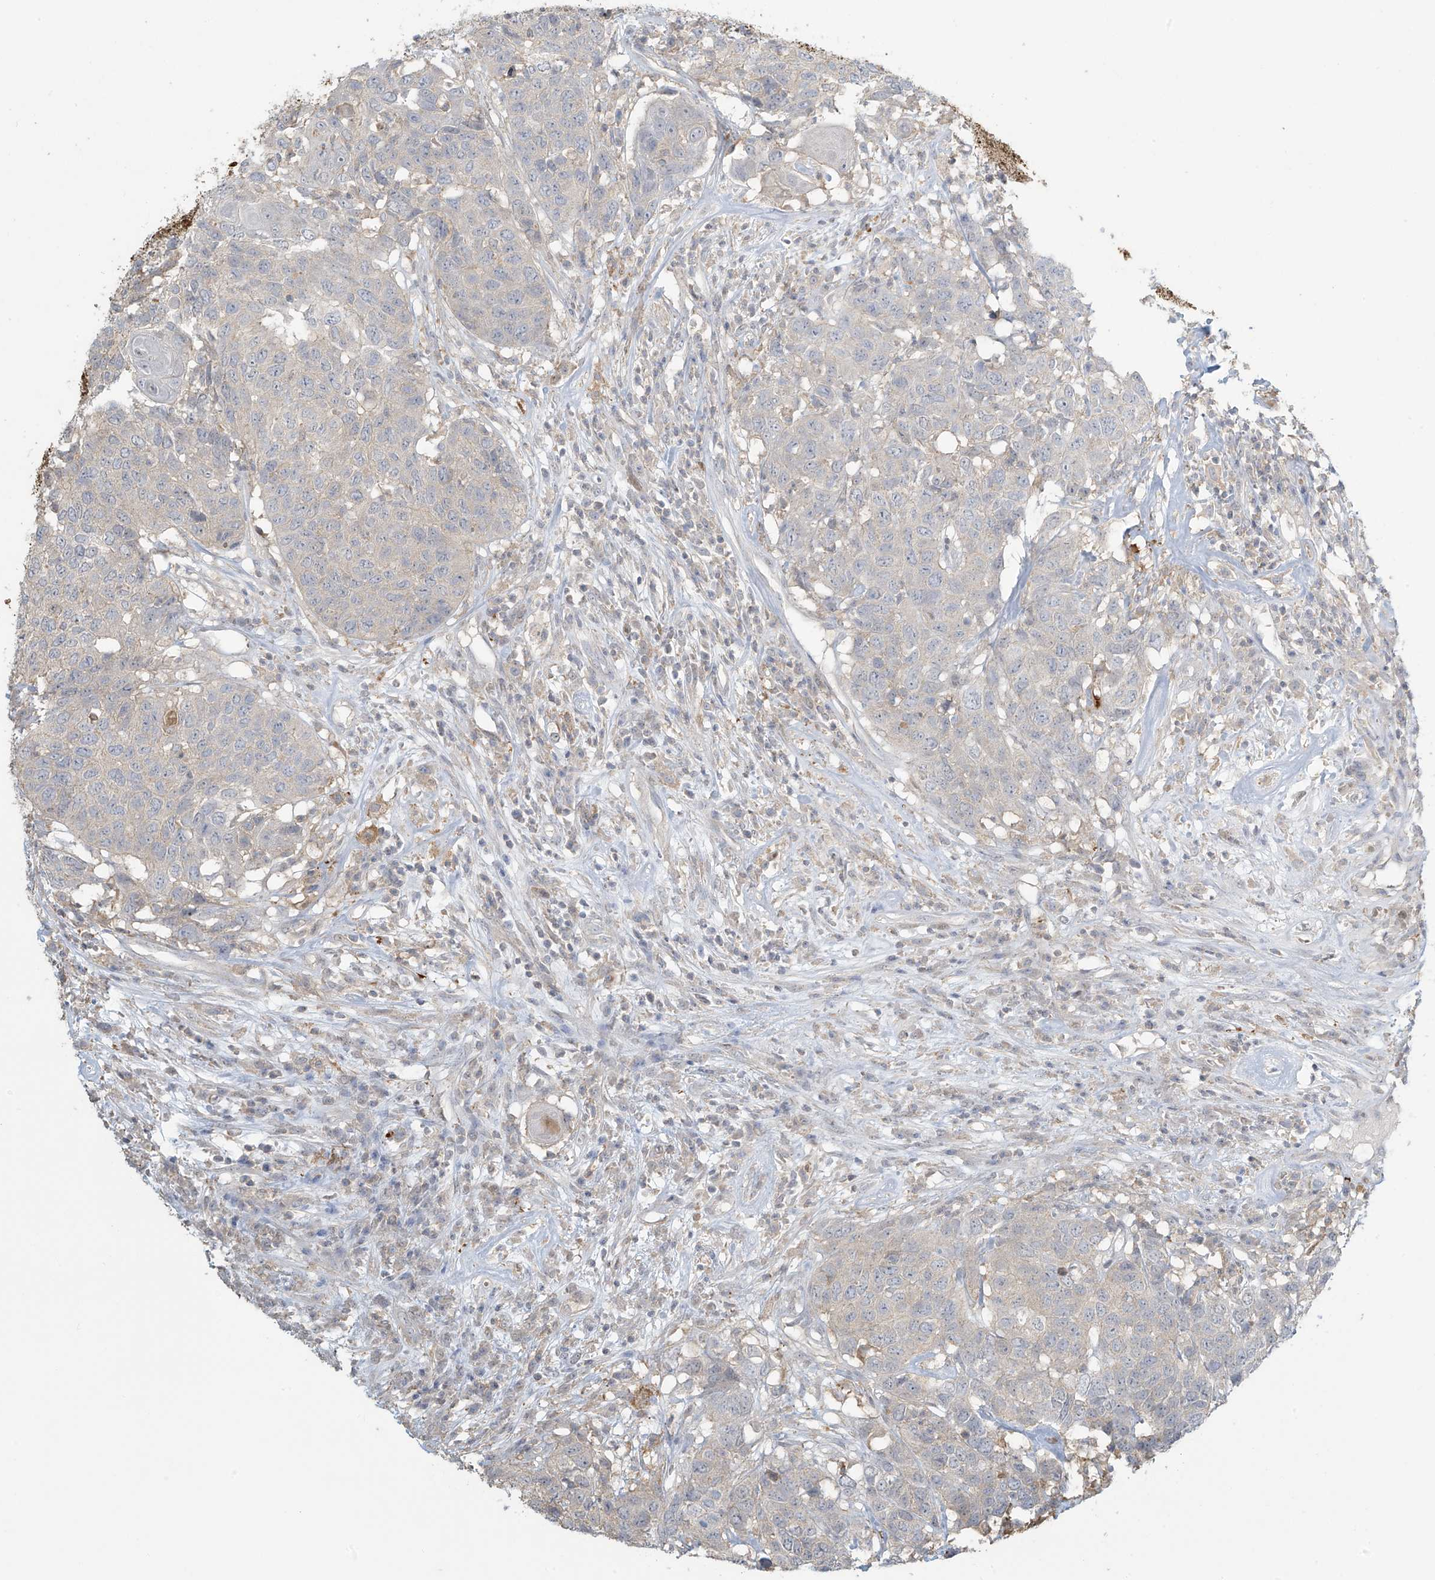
{"staining": {"intensity": "negative", "quantity": "none", "location": "none"}, "tissue": "head and neck cancer", "cell_type": "Tumor cells", "image_type": "cancer", "snomed": [{"axis": "morphology", "description": "Squamous cell carcinoma, NOS"}, {"axis": "topography", "description": "Head-Neck"}], "caption": "Human head and neck cancer (squamous cell carcinoma) stained for a protein using immunohistochemistry (IHC) reveals no expression in tumor cells.", "gene": "TAGAP", "patient": {"sex": "male", "age": 66}}